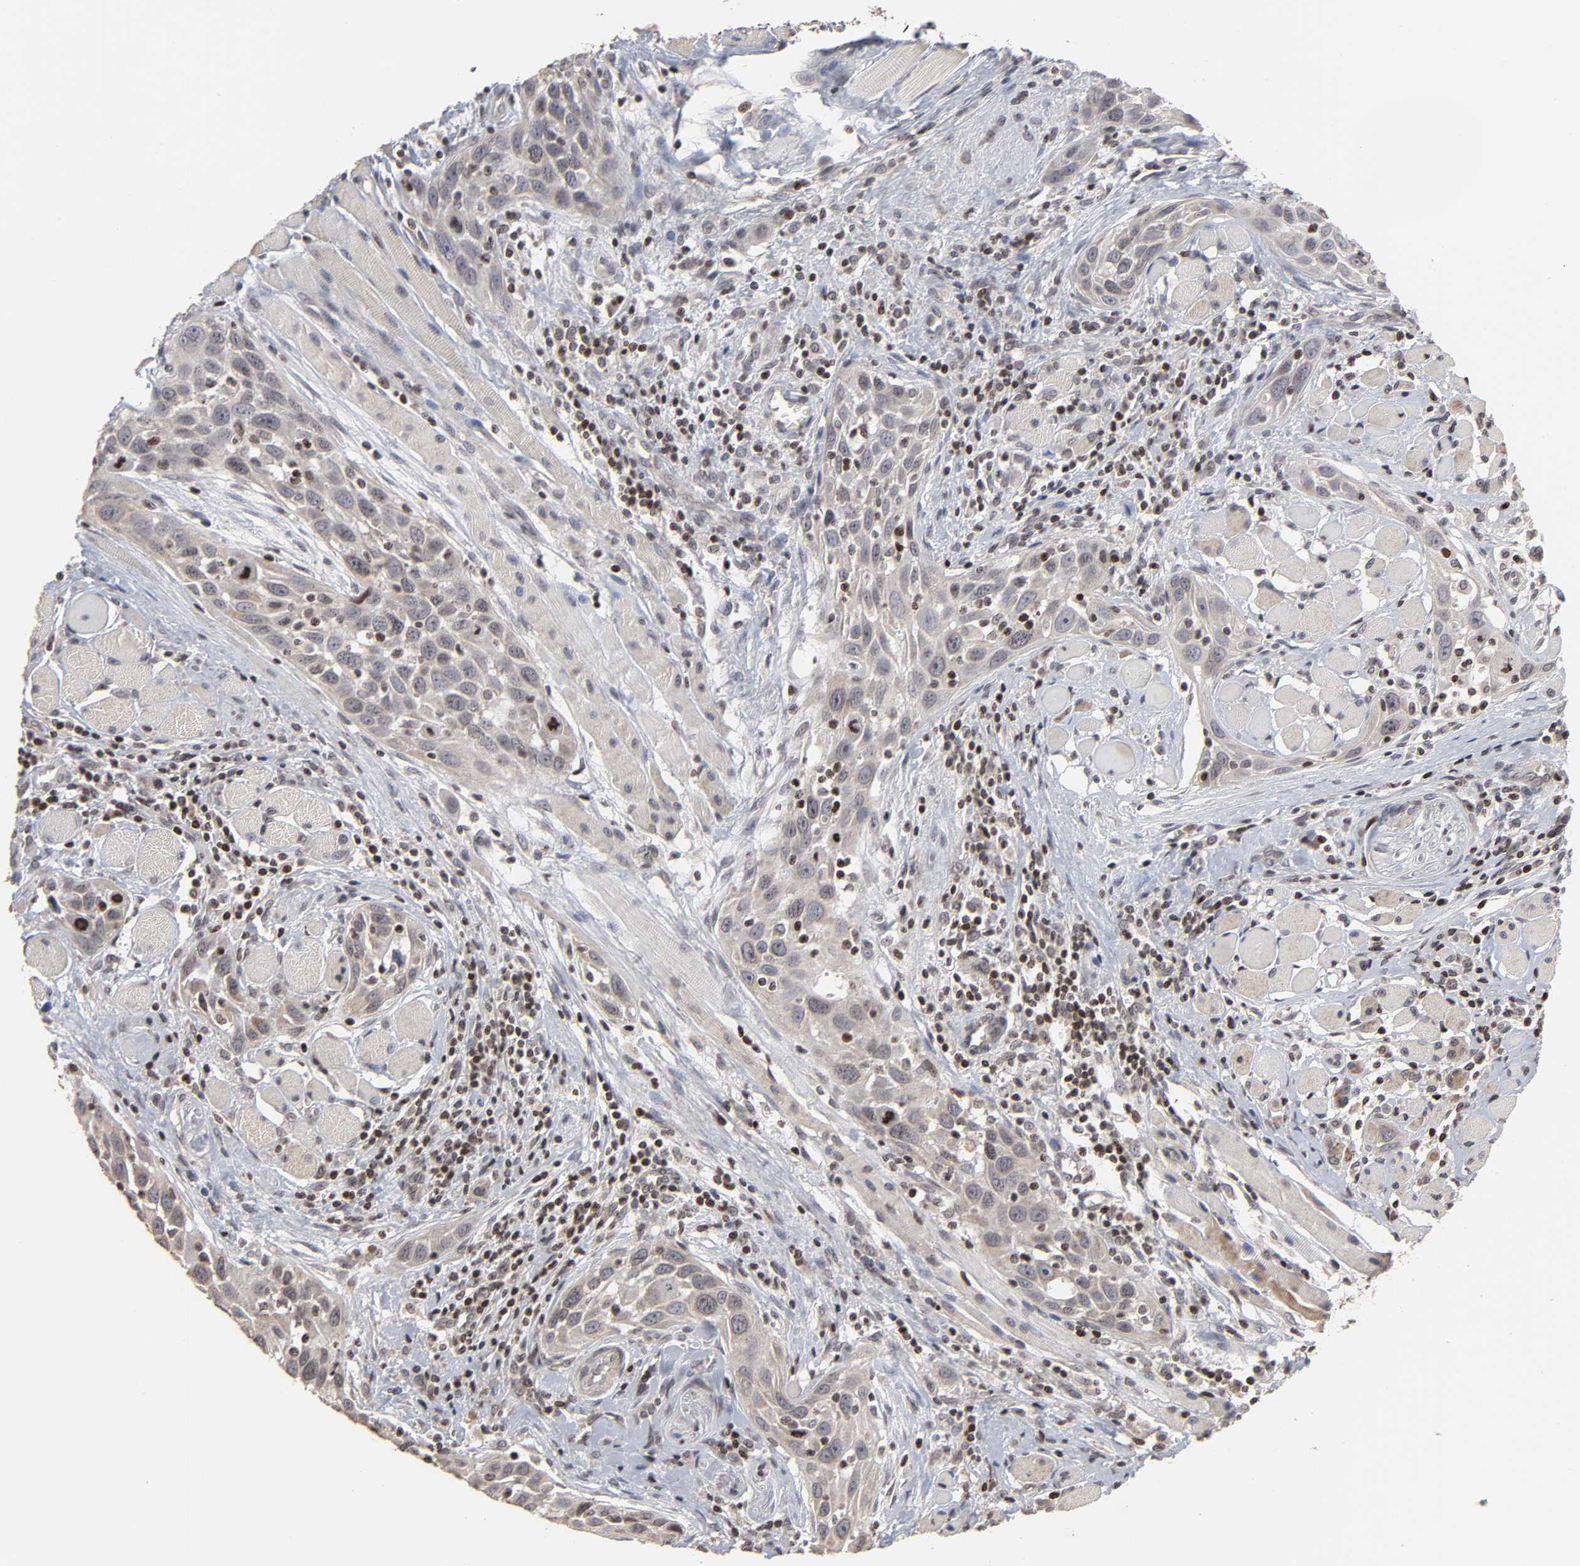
{"staining": {"intensity": "weak", "quantity": "<25%", "location": "cytoplasmic/membranous"}, "tissue": "head and neck cancer", "cell_type": "Tumor cells", "image_type": "cancer", "snomed": [{"axis": "morphology", "description": "Squamous cell carcinoma, NOS"}, {"axis": "topography", "description": "Oral tissue"}, {"axis": "topography", "description": "Head-Neck"}], "caption": "Immunohistochemical staining of human squamous cell carcinoma (head and neck) demonstrates no significant expression in tumor cells.", "gene": "ZNF473", "patient": {"sex": "female", "age": 50}}